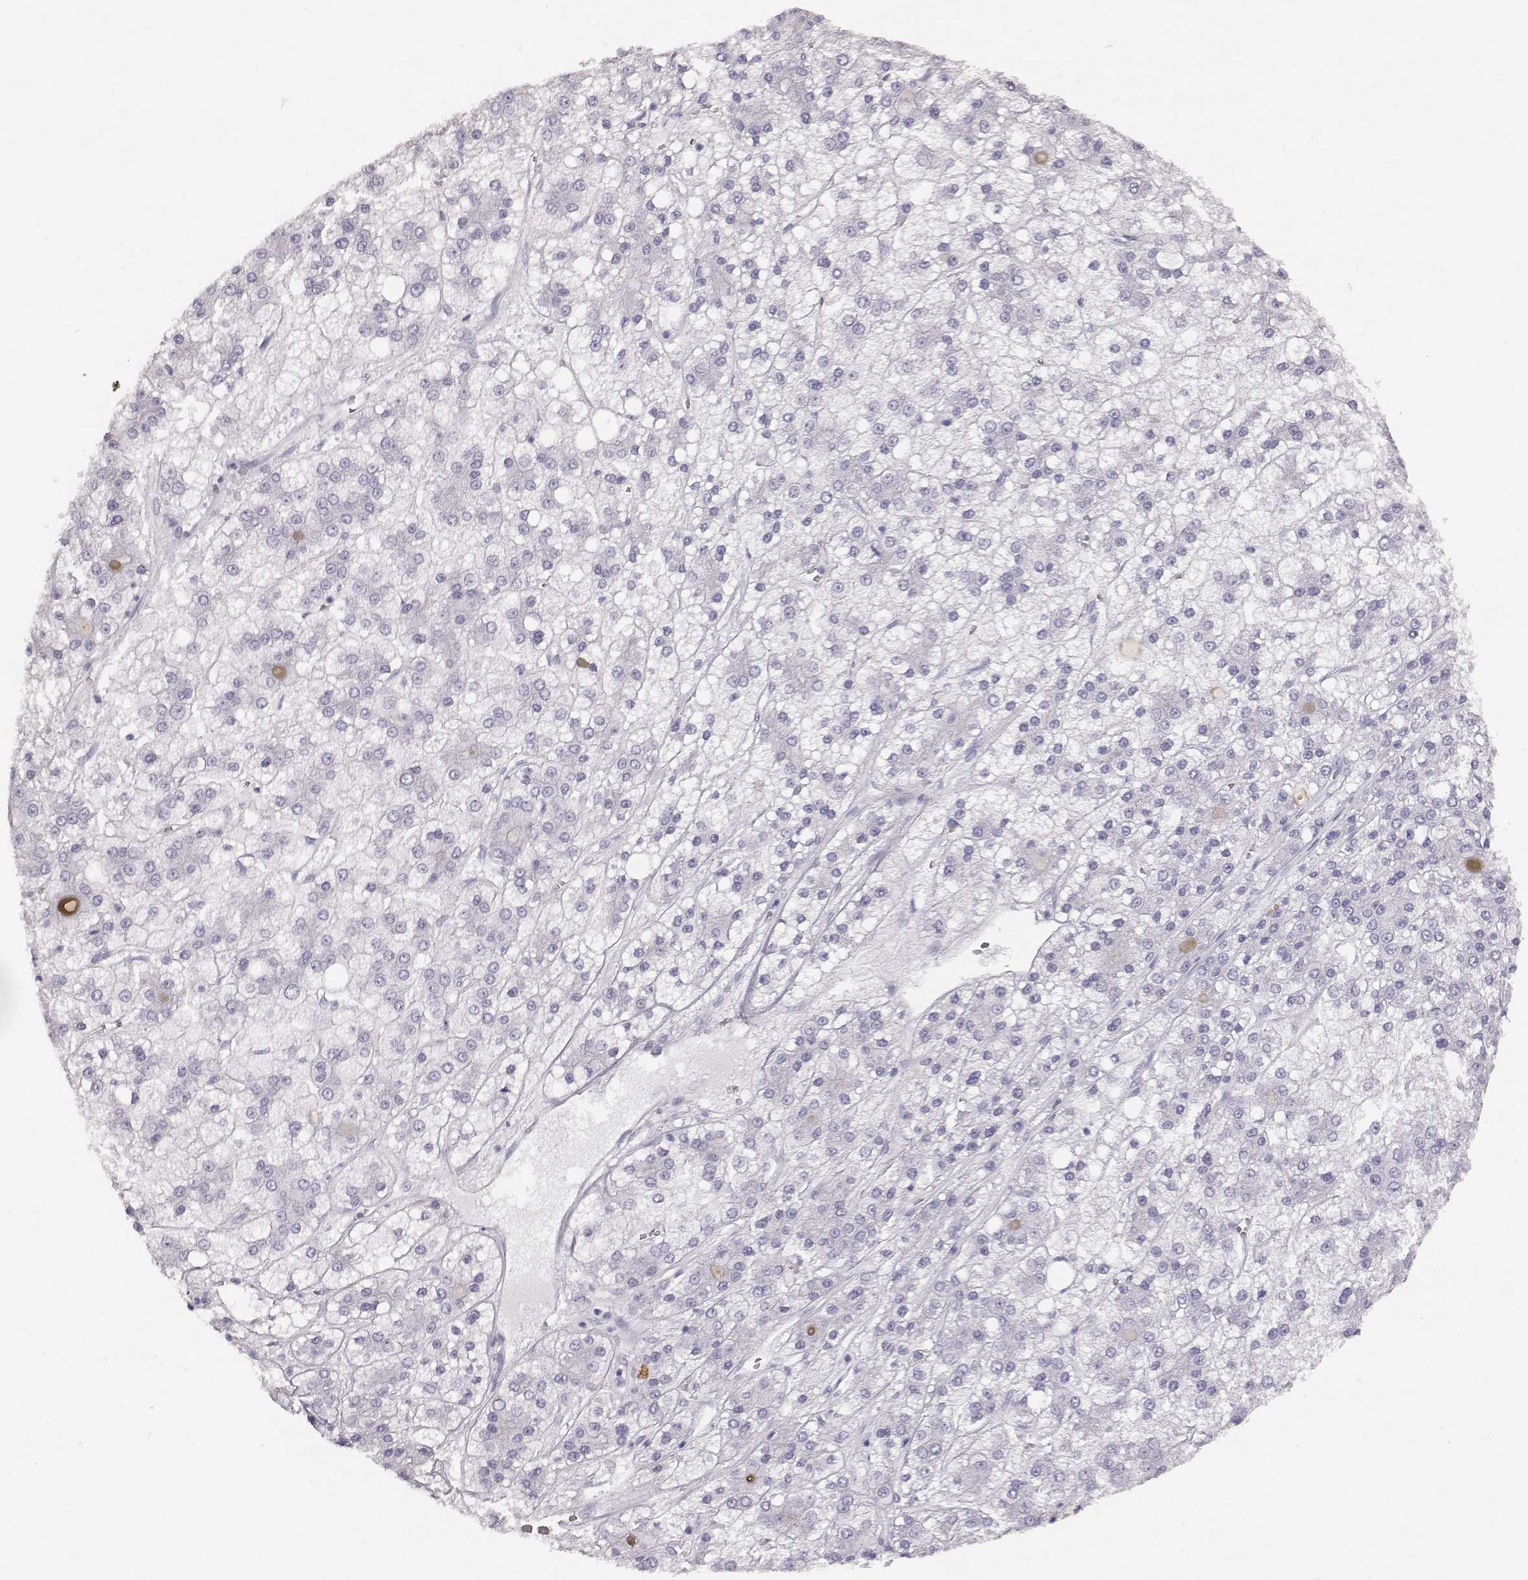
{"staining": {"intensity": "negative", "quantity": "none", "location": "none"}, "tissue": "liver cancer", "cell_type": "Tumor cells", "image_type": "cancer", "snomed": [{"axis": "morphology", "description": "Carcinoma, Hepatocellular, NOS"}, {"axis": "topography", "description": "Liver"}], "caption": "This is an immunohistochemistry (IHC) histopathology image of human liver cancer (hepatocellular carcinoma). There is no staining in tumor cells.", "gene": "KRTAP16-1", "patient": {"sex": "male", "age": 73}}